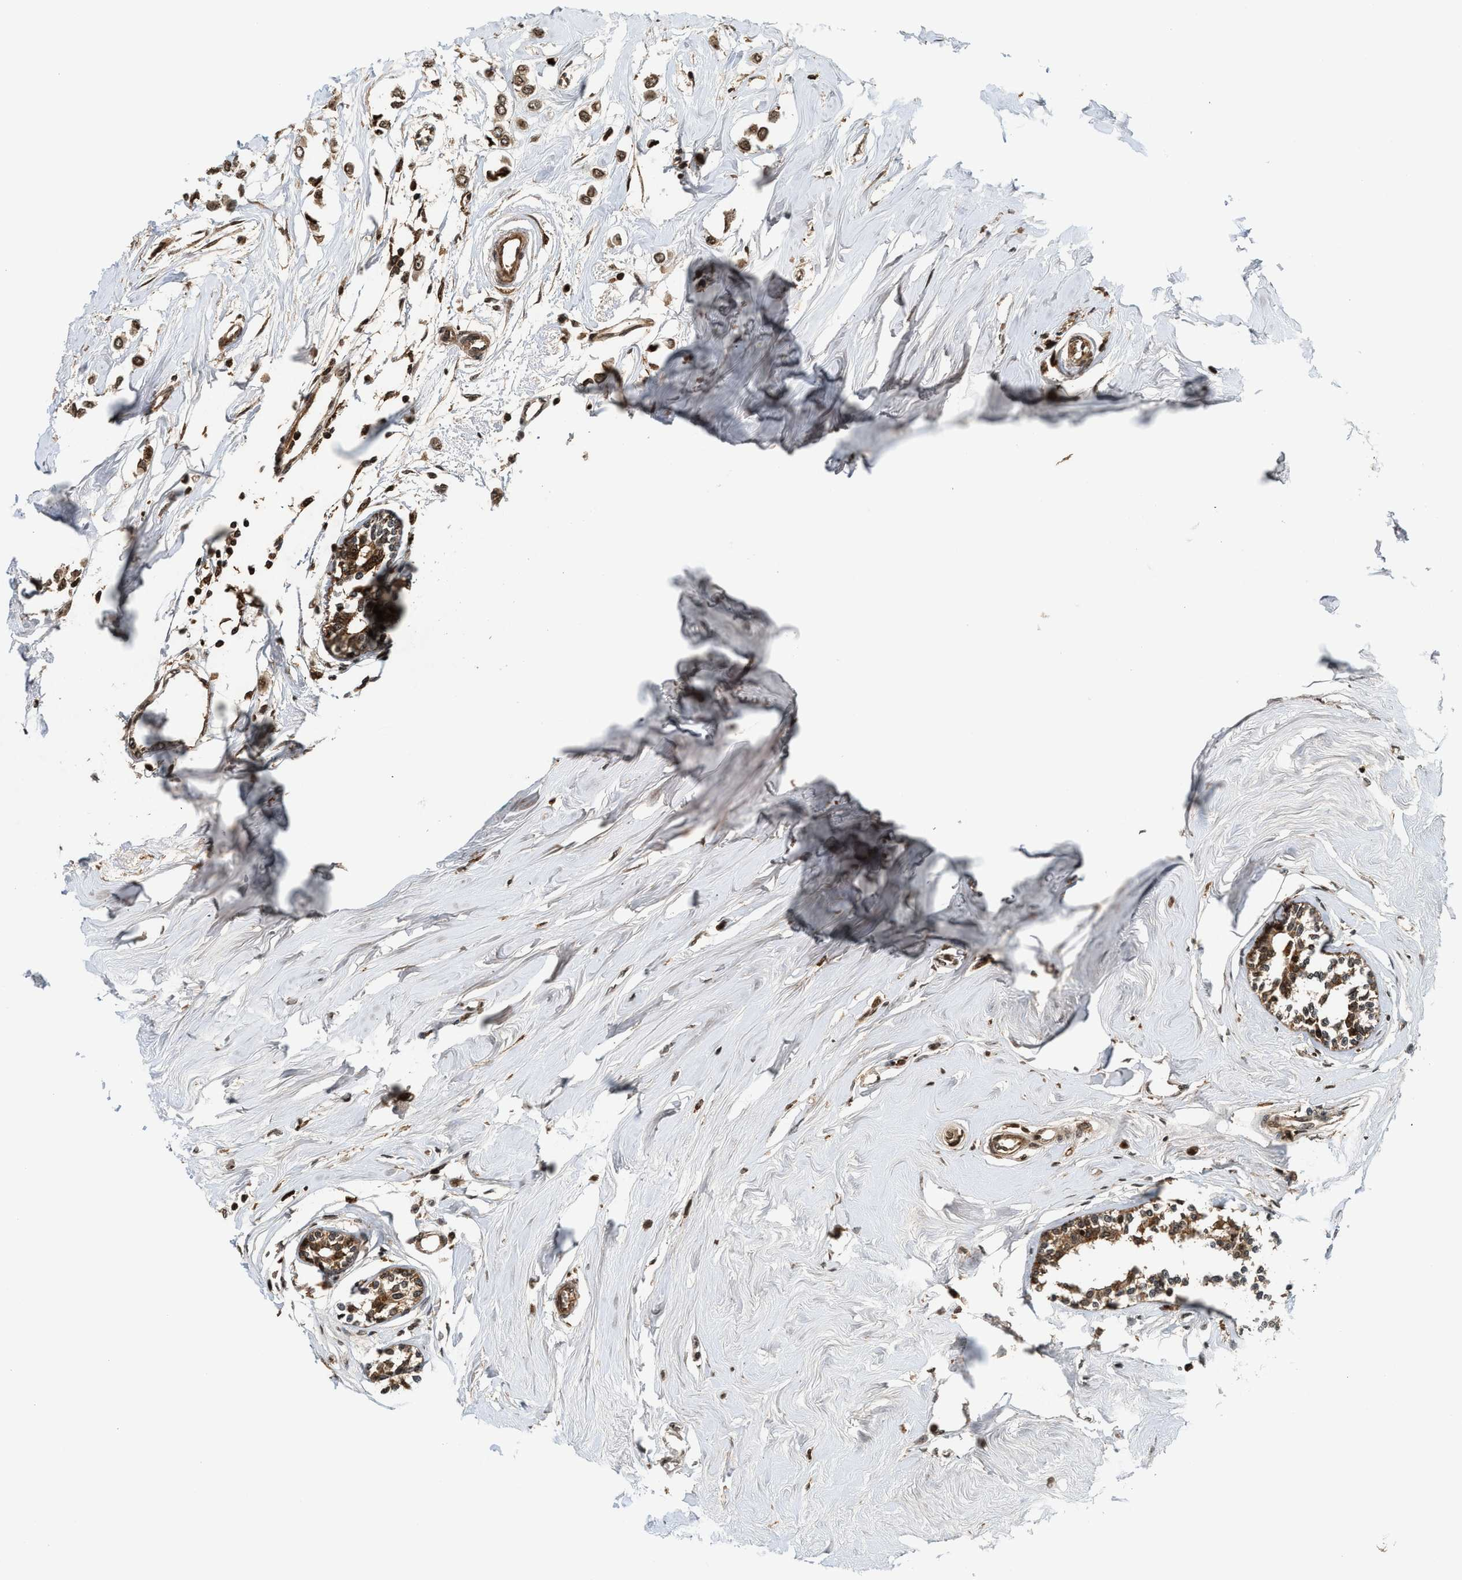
{"staining": {"intensity": "moderate", "quantity": ">75%", "location": "cytoplasmic/membranous,nuclear"}, "tissue": "breast cancer", "cell_type": "Tumor cells", "image_type": "cancer", "snomed": [{"axis": "morphology", "description": "Lobular carcinoma"}, {"axis": "topography", "description": "Breast"}], "caption": "Breast cancer was stained to show a protein in brown. There is medium levels of moderate cytoplasmic/membranous and nuclear positivity in approximately >75% of tumor cells.", "gene": "MDM2", "patient": {"sex": "female", "age": 51}}